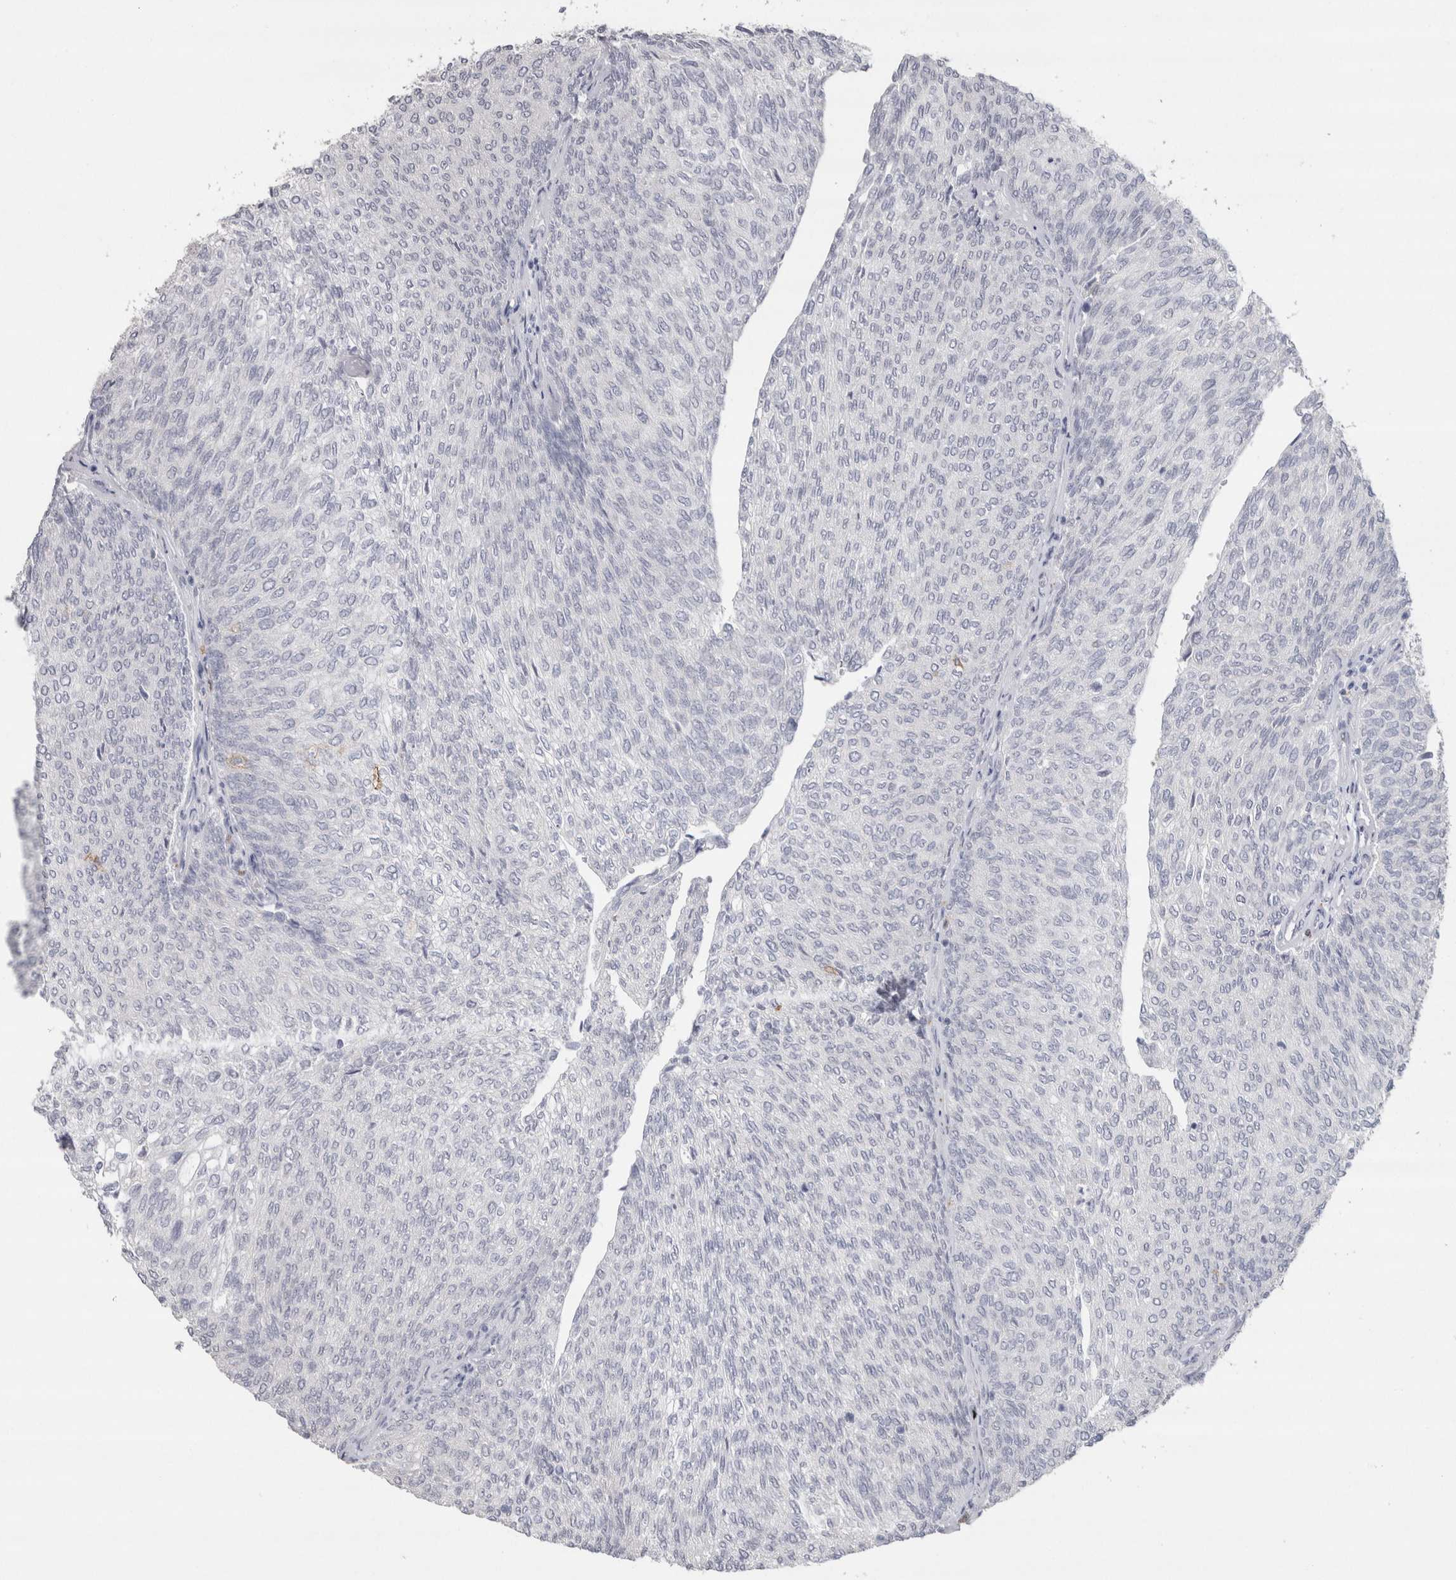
{"staining": {"intensity": "negative", "quantity": "none", "location": "none"}, "tissue": "urothelial cancer", "cell_type": "Tumor cells", "image_type": "cancer", "snomed": [{"axis": "morphology", "description": "Urothelial carcinoma, Low grade"}, {"axis": "topography", "description": "Urinary bladder"}], "caption": "Immunohistochemistry photomicrograph of neoplastic tissue: human urothelial cancer stained with DAB demonstrates no significant protein expression in tumor cells.", "gene": "CDH17", "patient": {"sex": "female", "age": 79}}